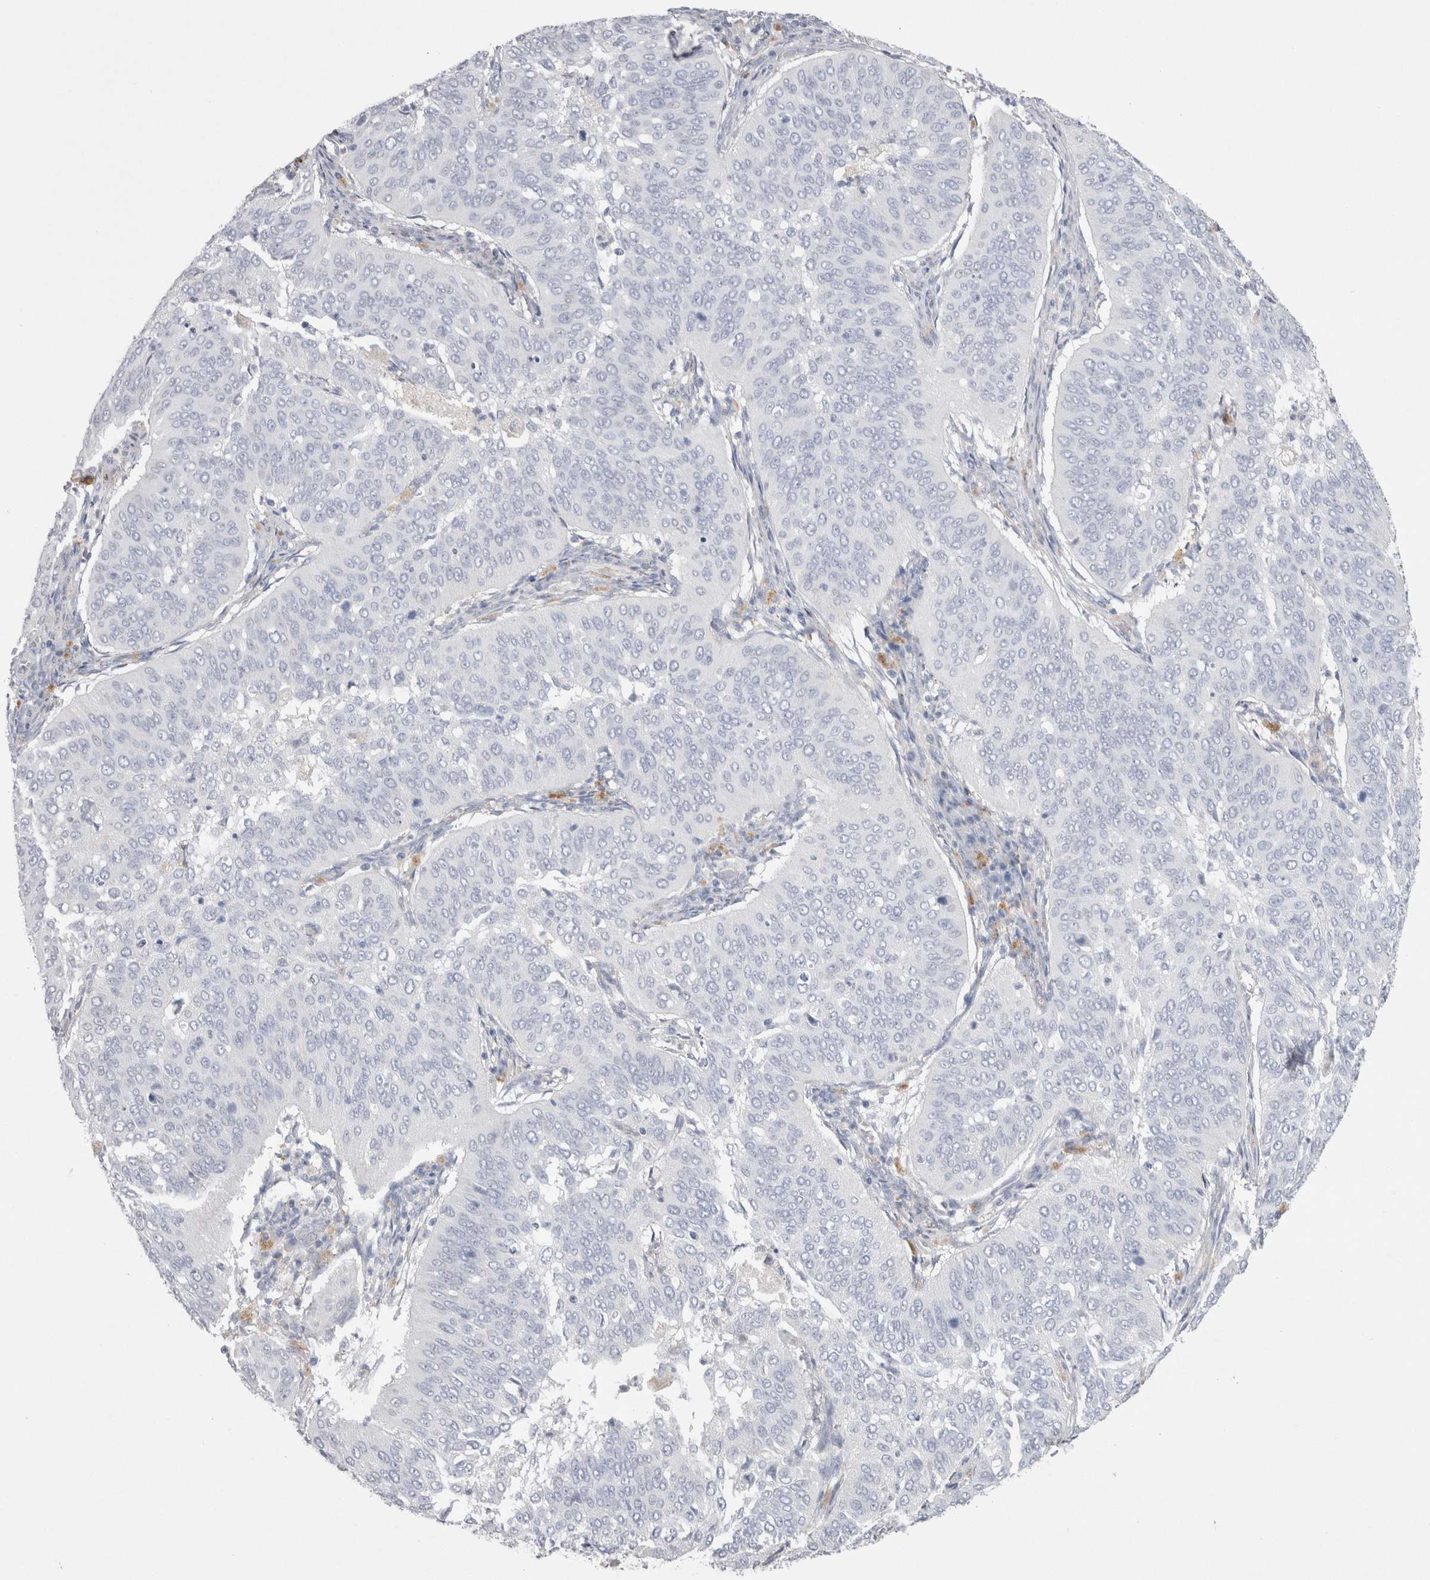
{"staining": {"intensity": "negative", "quantity": "none", "location": "none"}, "tissue": "cervical cancer", "cell_type": "Tumor cells", "image_type": "cancer", "snomed": [{"axis": "morphology", "description": "Normal tissue, NOS"}, {"axis": "morphology", "description": "Squamous cell carcinoma, NOS"}, {"axis": "topography", "description": "Cervix"}], "caption": "Immunohistochemistry (IHC) histopathology image of cervical cancer (squamous cell carcinoma) stained for a protein (brown), which demonstrates no expression in tumor cells.", "gene": "EPDR1", "patient": {"sex": "female", "age": 39}}